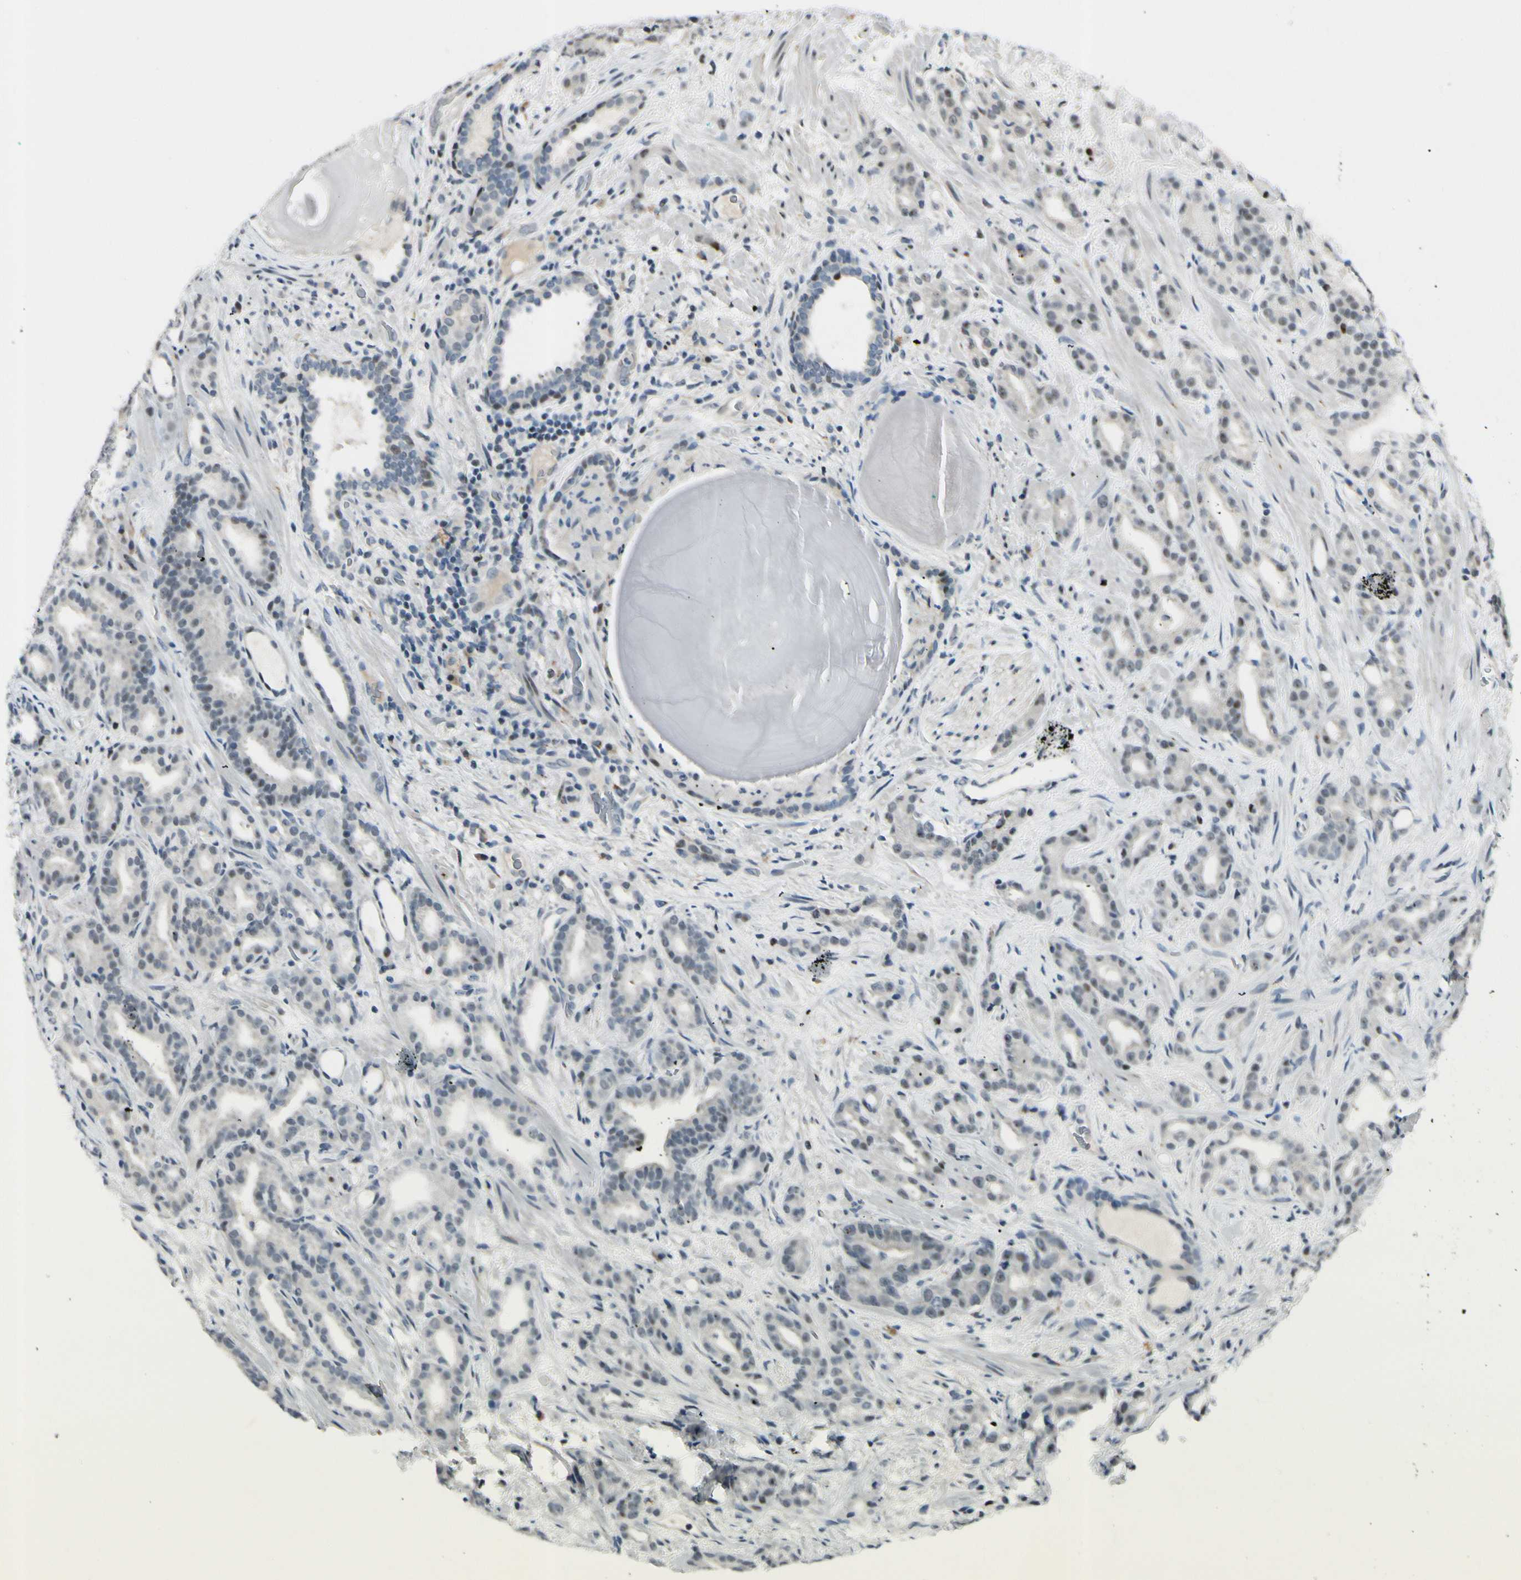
{"staining": {"intensity": "moderate", "quantity": "<25%", "location": "nuclear"}, "tissue": "prostate cancer", "cell_type": "Tumor cells", "image_type": "cancer", "snomed": [{"axis": "morphology", "description": "Adenocarcinoma, Low grade"}, {"axis": "topography", "description": "Prostate"}], "caption": "Immunohistochemistry (IHC) of prostate cancer reveals low levels of moderate nuclear expression in about <25% of tumor cells.", "gene": "B4GALNT1", "patient": {"sex": "male", "age": 63}}